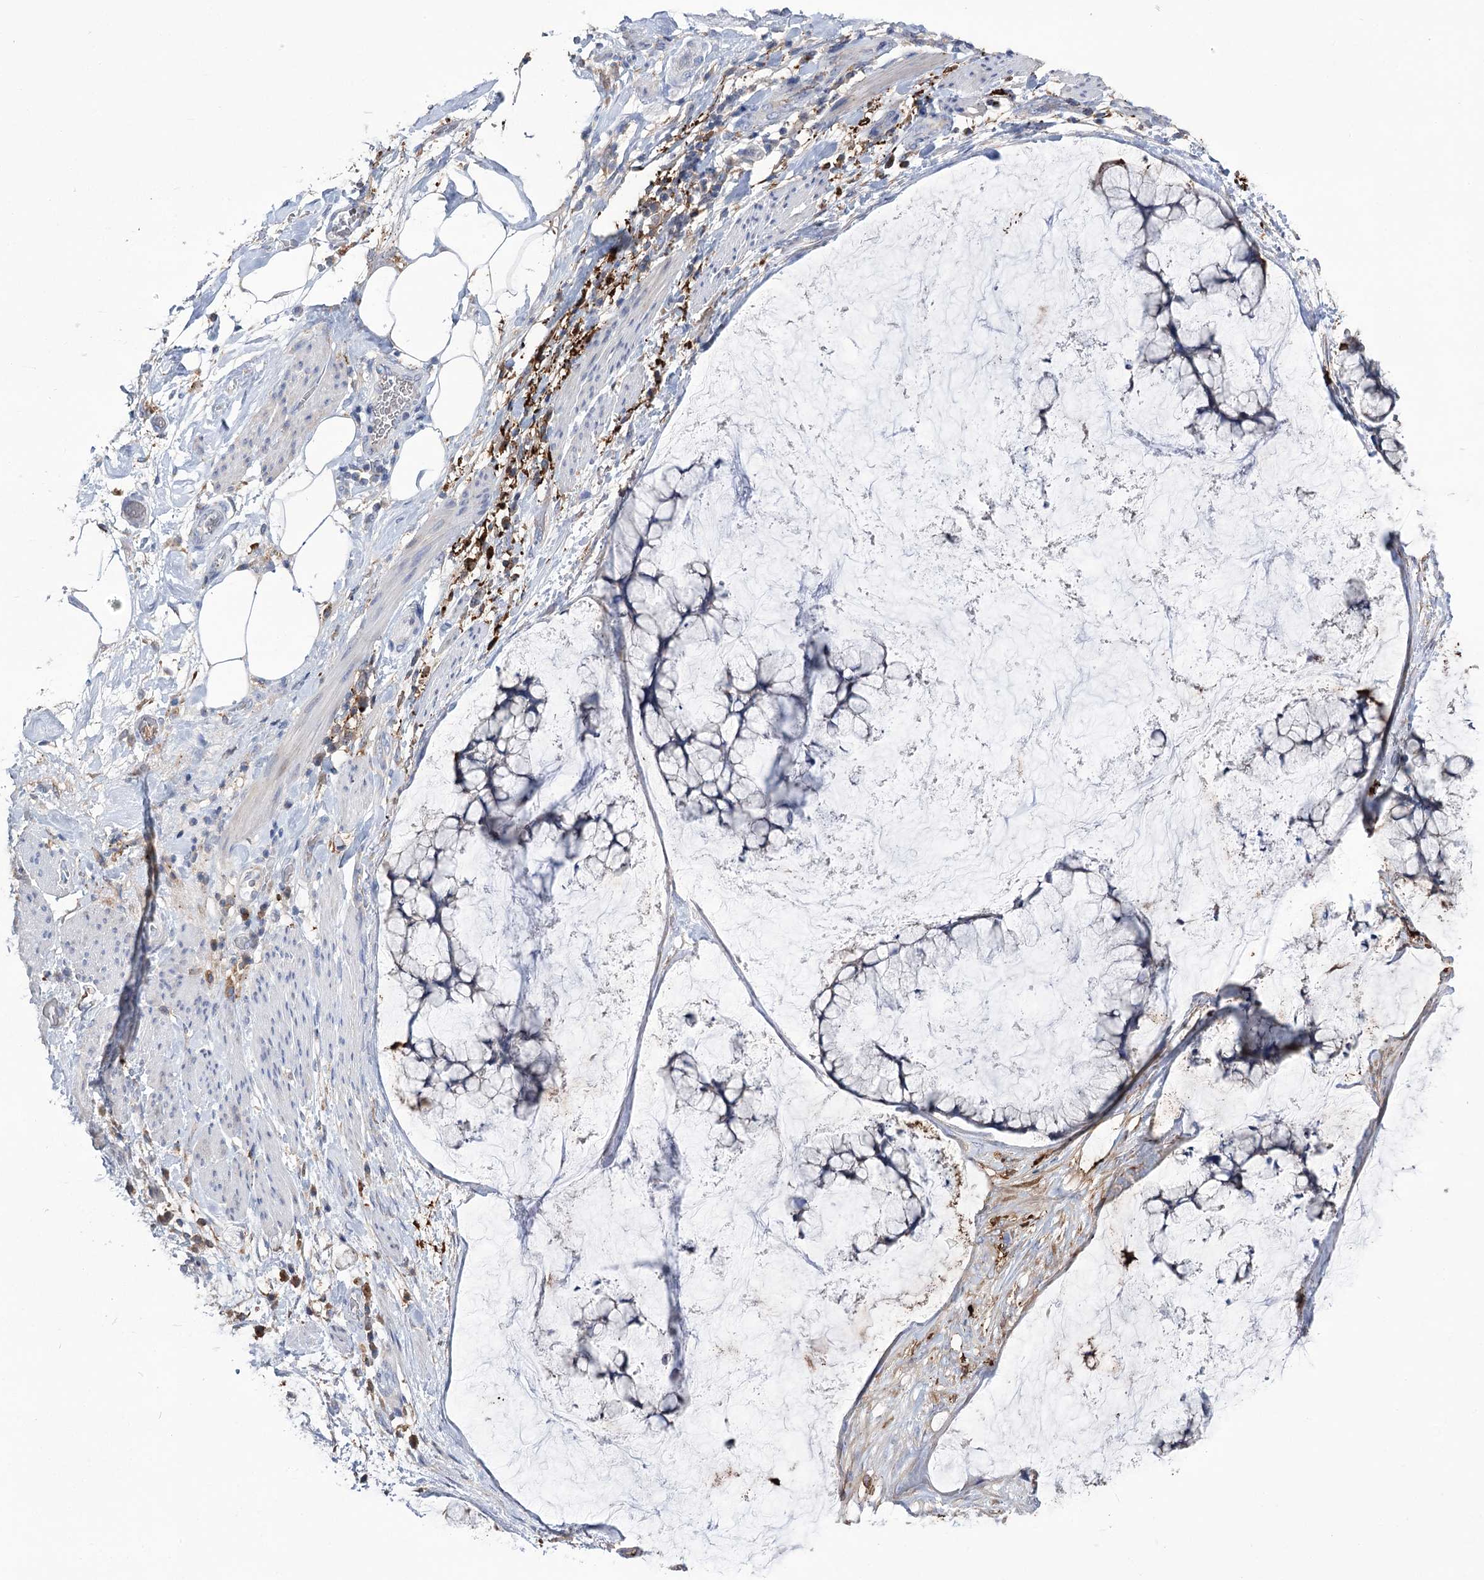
{"staining": {"intensity": "negative", "quantity": "none", "location": "none"}, "tissue": "ovarian cancer", "cell_type": "Tumor cells", "image_type": "cancer", "snomed": [{"axis": "morphology", "description": "Cystadenocarcinoma, mucinous, NOS"}, {"axis": "topography", "description": "Ovary"}], "caption": "IHC of human ovarian cancer (mucinous cystadenocarcinoma) reveals no expression in tumor cells. Nuclei are stained in blue.", "gene": "ZNF622", "patient": {"sex": "female", "age": 42}}